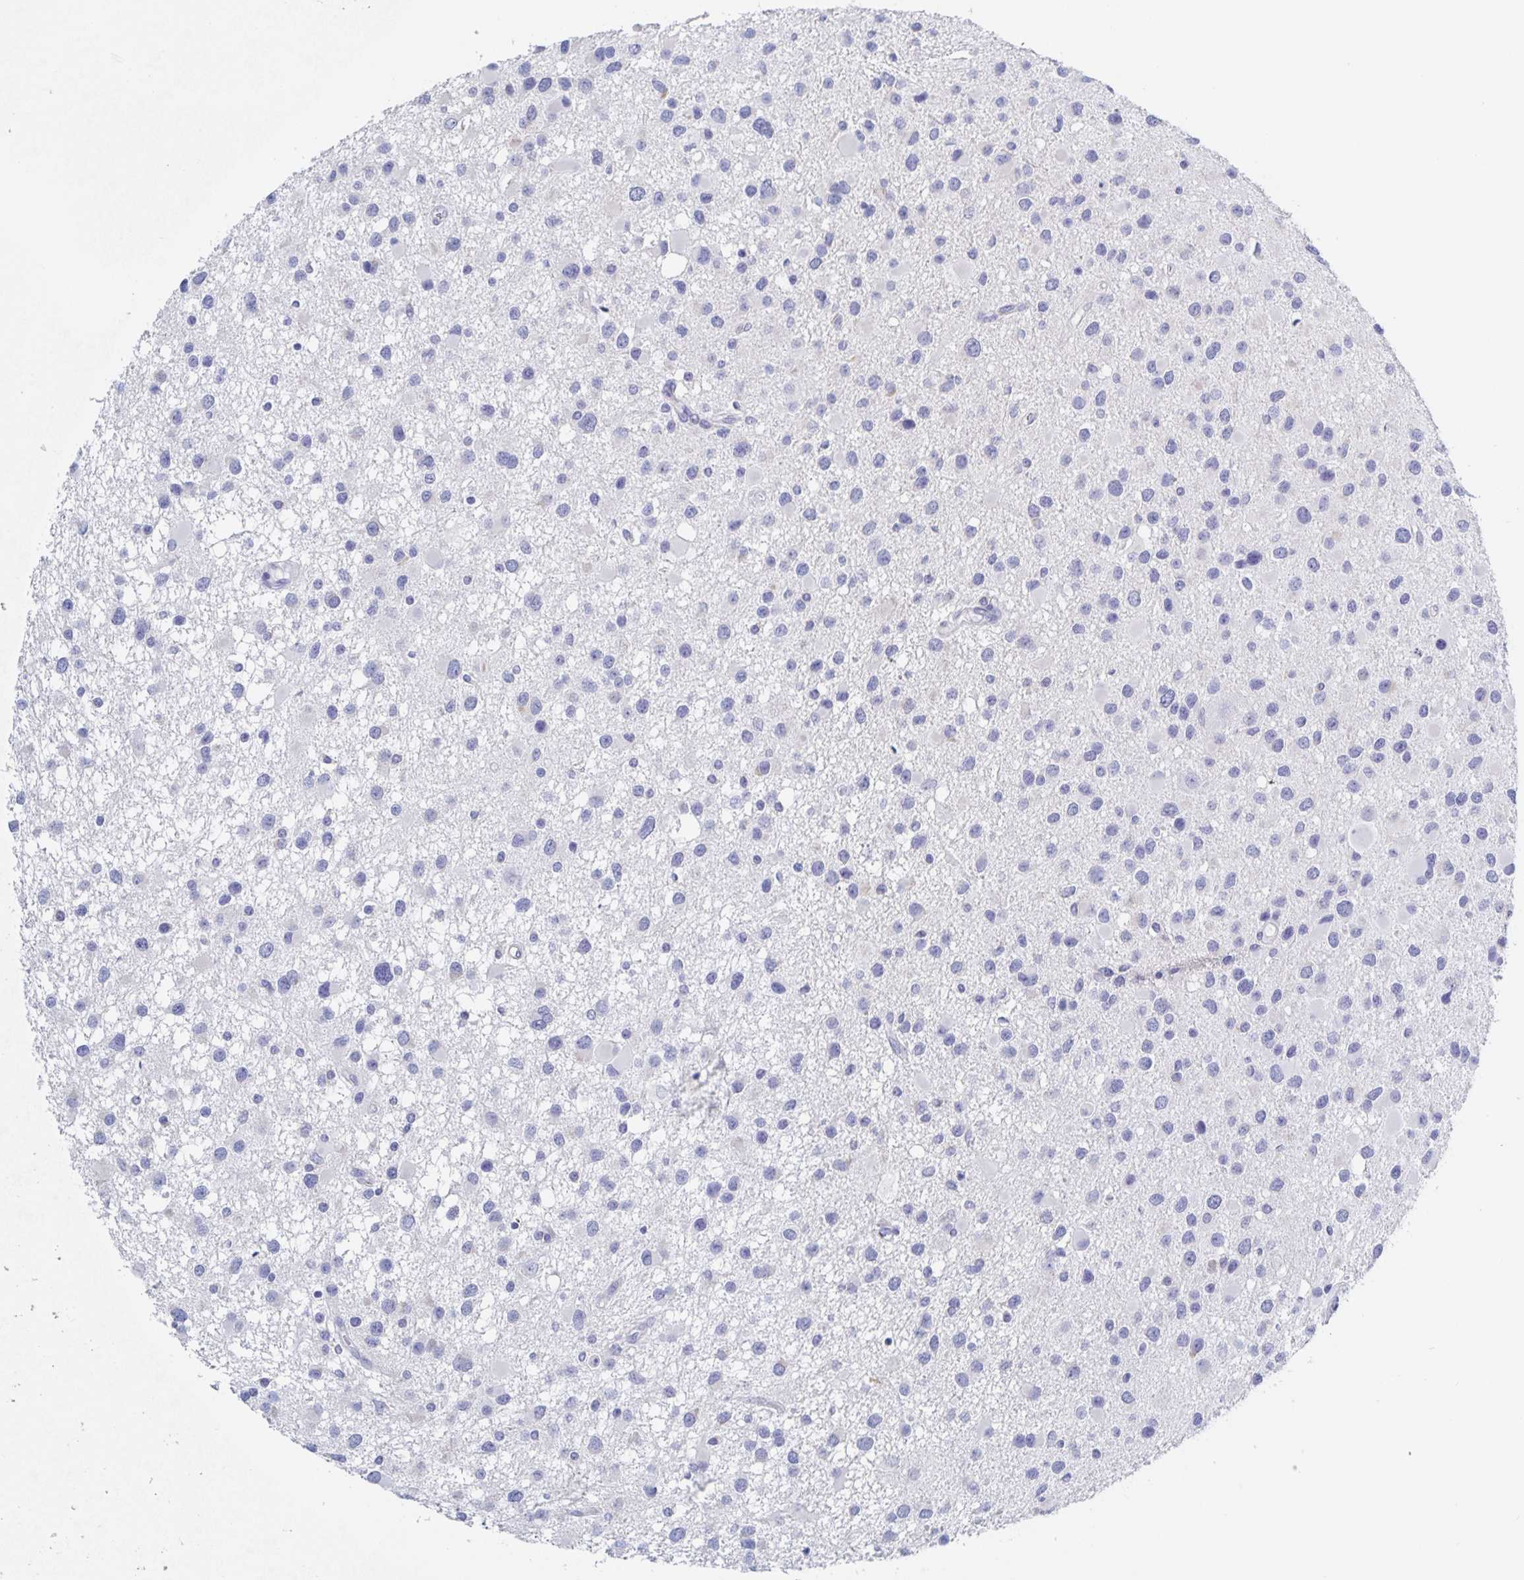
{"staining": {"intensity": "negative", "quantity": "none", "location": "none"}, "tissue": "glioma", "cell_type": "Tumor cells", "image_type": "cancer", "snomed": [{"axis": "morphology", "description": "Glioma, malignant, Low grade"}, {"axis": "topography", "description": "Brain"}], "caption": "An image of human low-grade glioma (malignant) is negative for staining in tumor cells.", "gene": "DMBT1", "patient": {"sex": "female", "age": 32}}